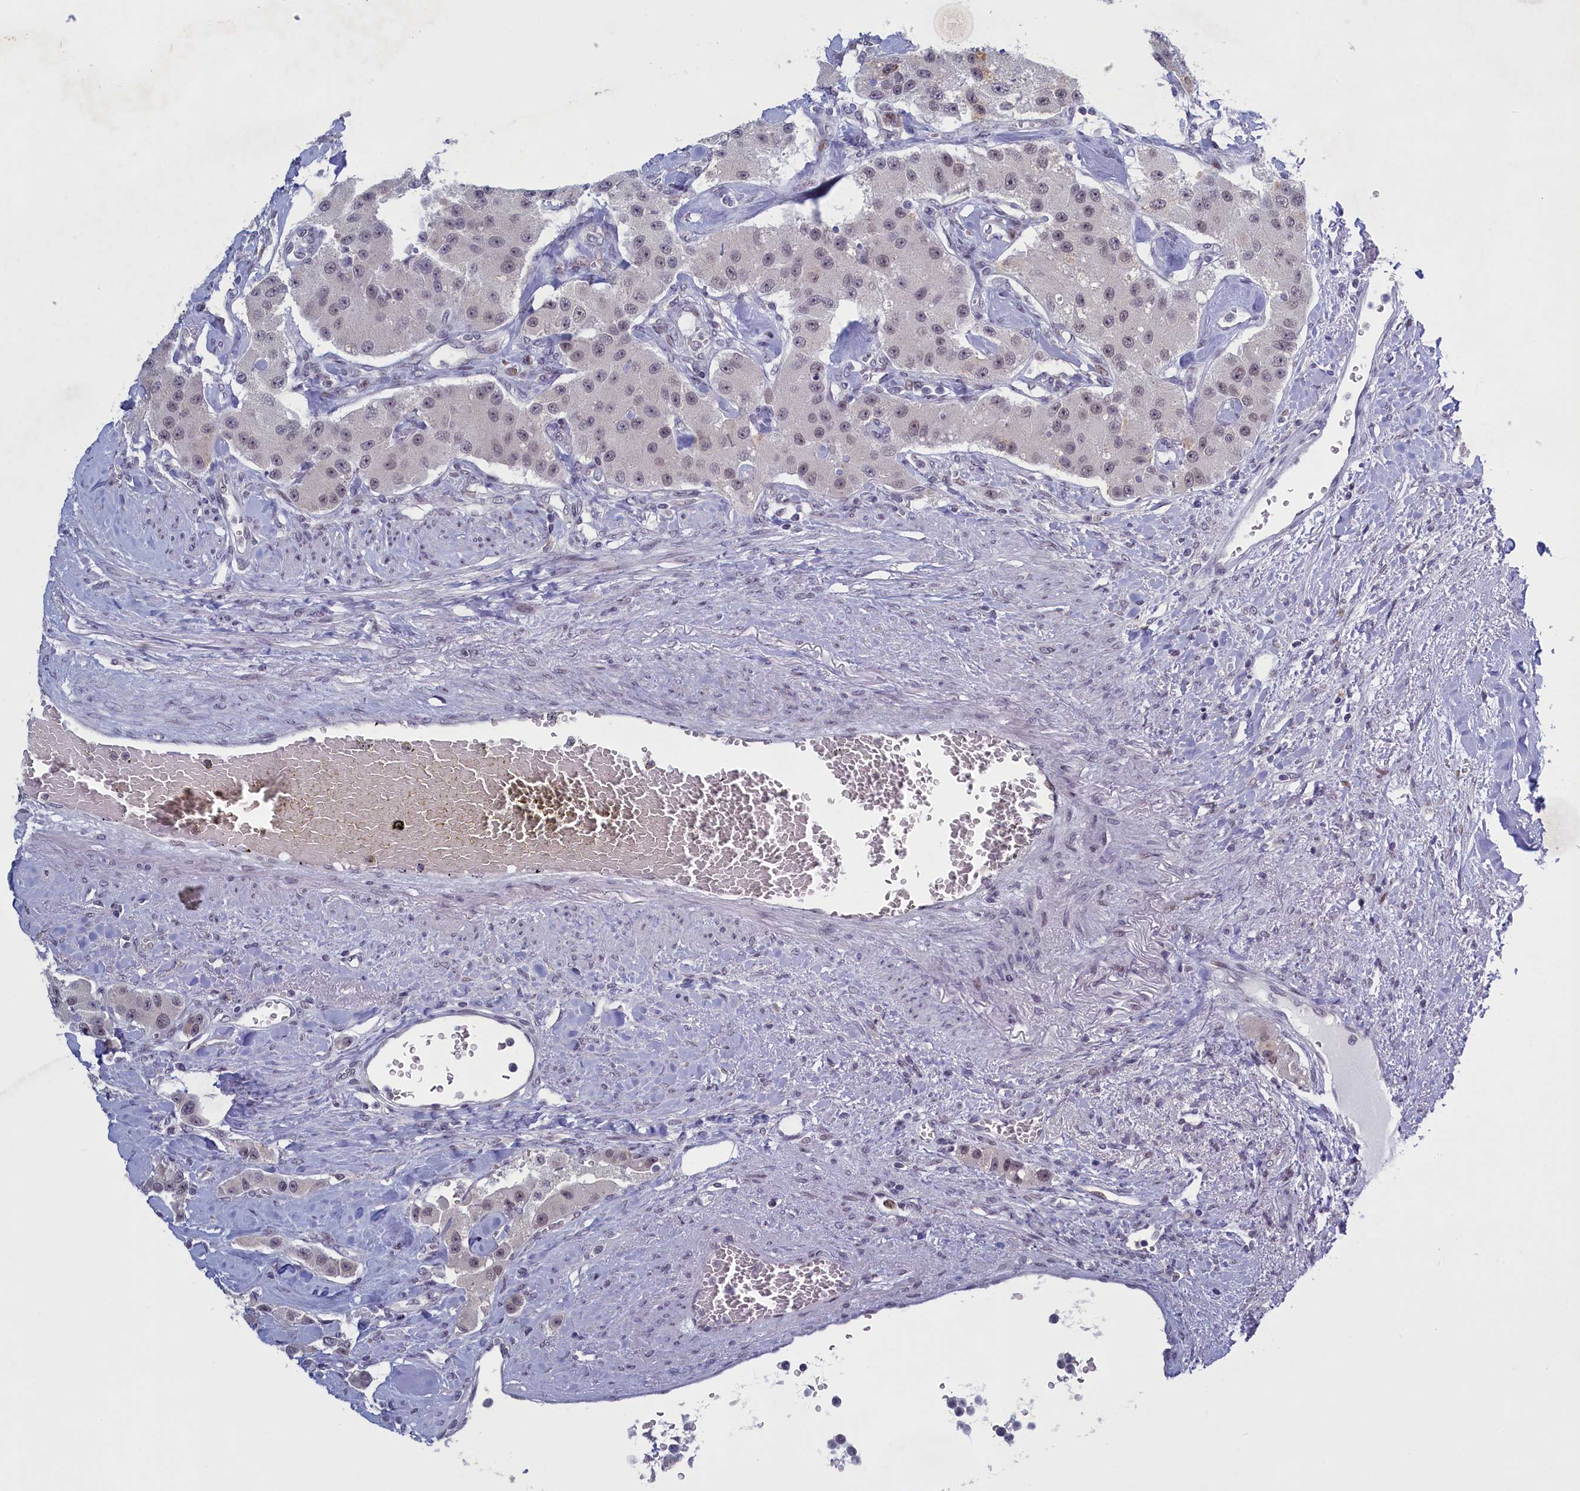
{"staining": {"intensity": "moderate", "quantity": "<25%", "location": "cytoplasmic/membranous"}, "tissue": "carcinoid", "cell_type": "Tumor cells", "image_type": "cancer", "snomed": [{"axis": "morphology", "description": "Carcinoid, malignant, NOS"}, {"axis": "topography", "description": "Pancreas"}], "caption": "Immunohistochemistry (IHC) photomicrograph of malignant carcinoid stained for a protein (brown), which demonstrates low levels of moderate cytoplasmic/membranous expression in about <25% of tumor cells.", "gene": "ATF7IP2", "patient": {"sex": "male", "age": 41}}